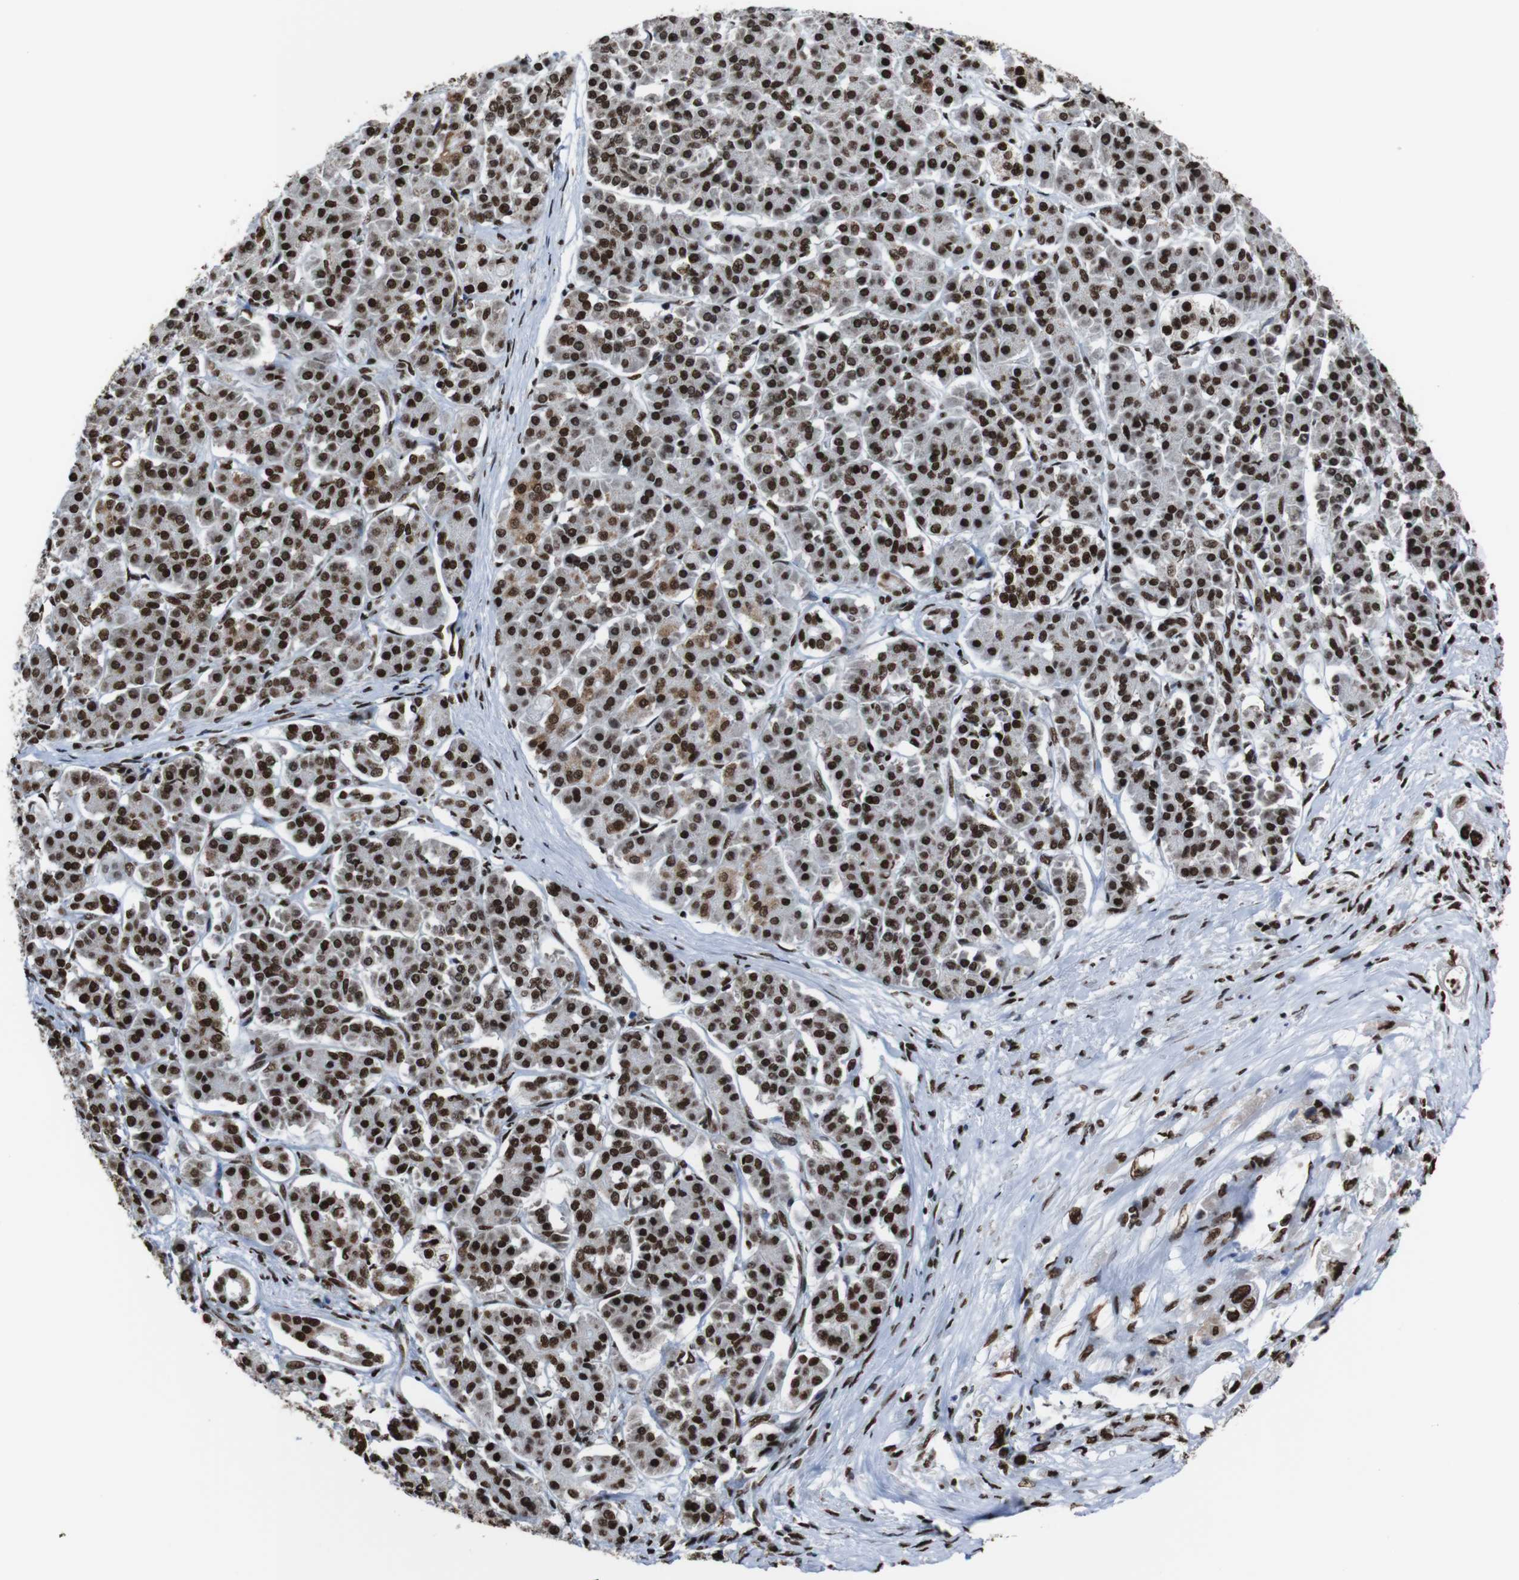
{"staining": {"intensity": "strong", "quantity": ">75%", "location": "nuclear"}, "tissue": "pancreatic cancer", "cell_type": "Tumor cells", "image_type": "cancer", "snomed": [{"axis": "morphology", "description": "Normal tissue, NOS"}, {"axis": "topography", "description": "Pancreas"}], "caption": "Pancreatic cancer stained with IHC shows strong nuclear expression in approximately >75% of tumor cells.", "gene": "ROMO1", "patient": {"sex": "male", "age": 42}}